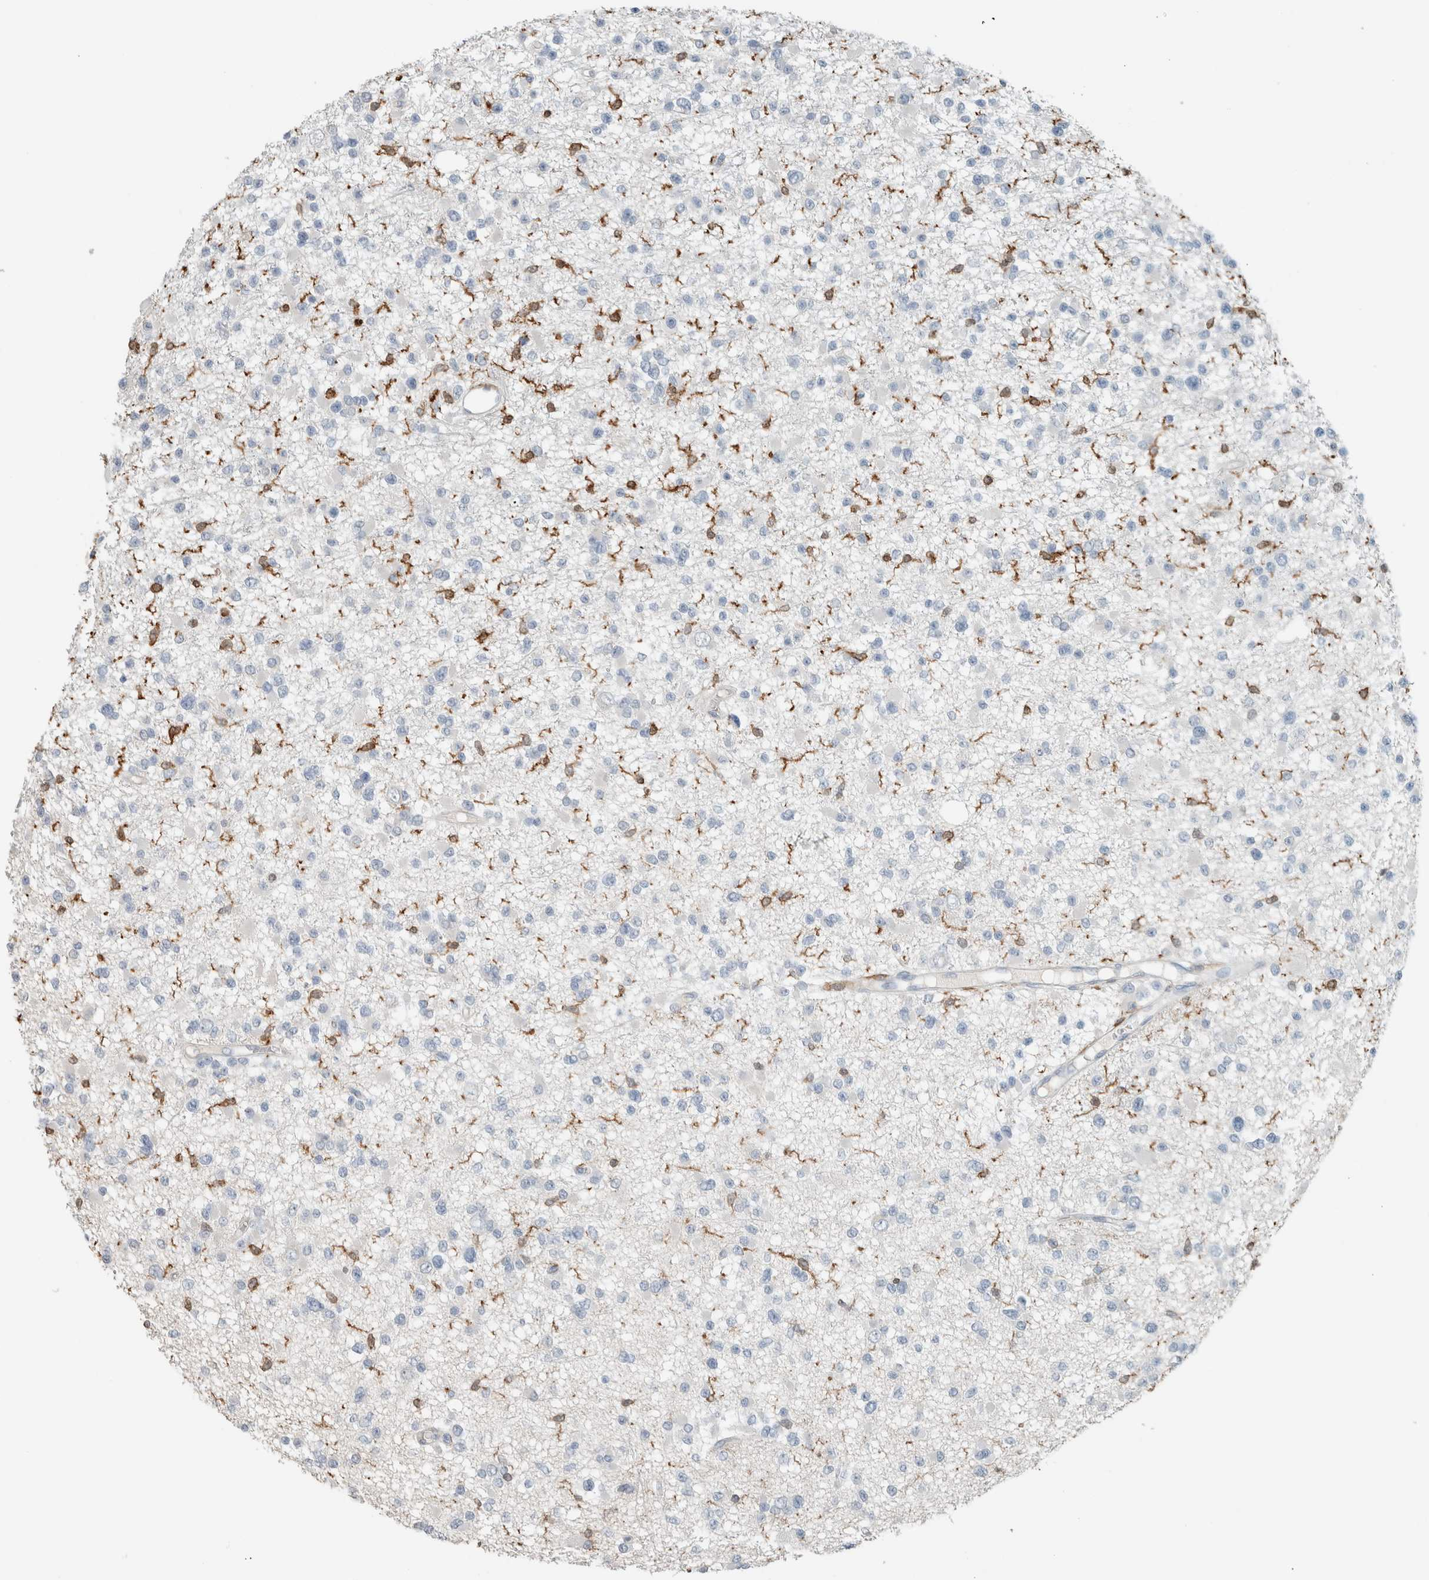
{"staining": {"intensity": "negative", "quantity": "none", "location": "none"}, "tissue": "glioma", "cell_type": "Tumor cells", "image_type": "cancer", "snomed": [{"axis": "morphology", "description": "Glioma, malignant, Low grade"}, {"axis": "topography", "description": "Brain"}], "caption": "This is an immunohistochemistry micrograph of malignant low-grade glioma. There is no staining in tumor cells.", "gene": "SCIN", "patient": {"sex": "female", "age": 22}}